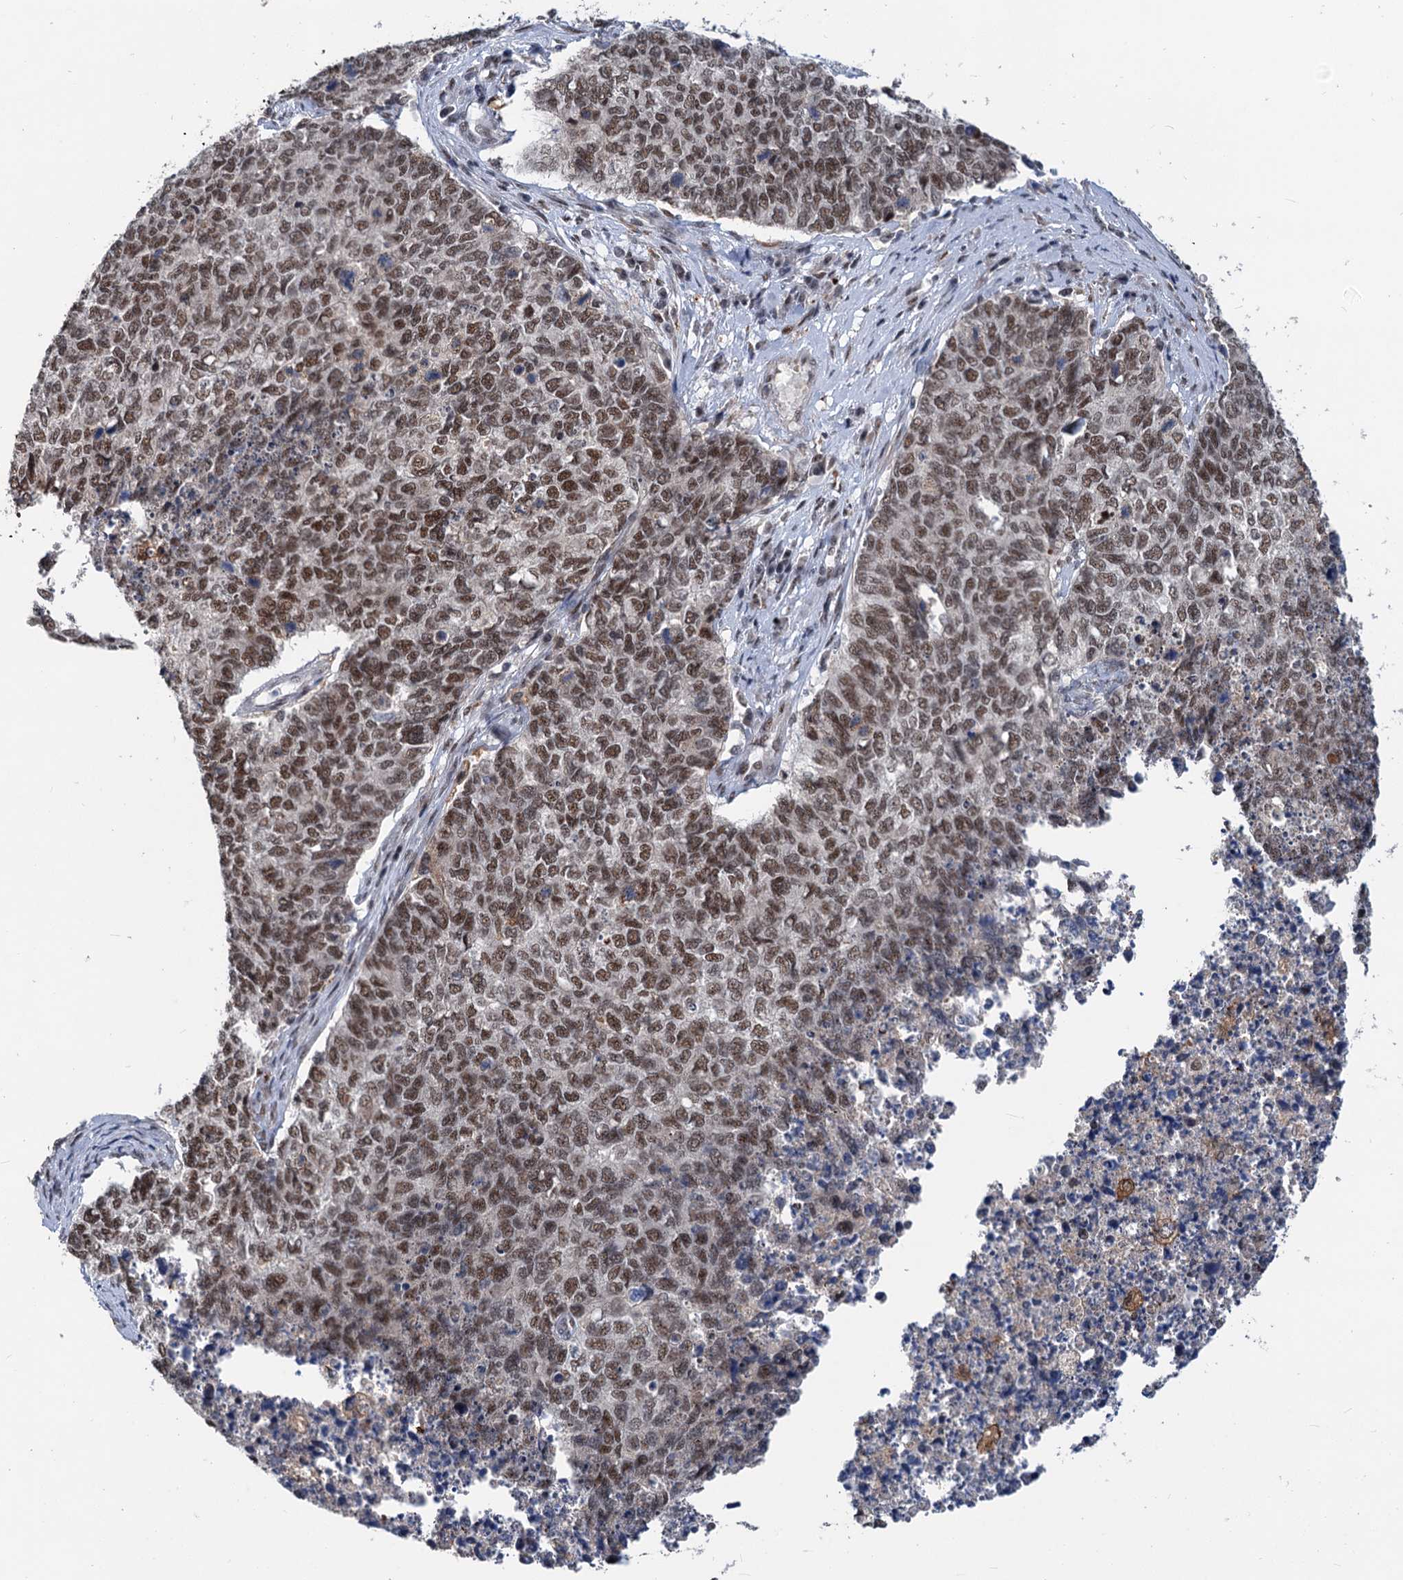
{"staining": {"intensity": "moderate", "quantity": ">75%", "location": "nuclear"}, "tissue": "cervical cancer", "cell_type": "Tumor cells", "image_type": "cancer", "snomed": [{"axis": "morphology", "description": "Squamous cell carcinoma, NOS"}, {"axis": "topography", "description": "Cervix"}], "caption": "A brown stain highlights moderate nuclear expression of a protein in cervical cancer (squamous cell carcinoma) tumor cells.", "gene": "PHF8", "patient": {"sex": "female", "age": 63}}